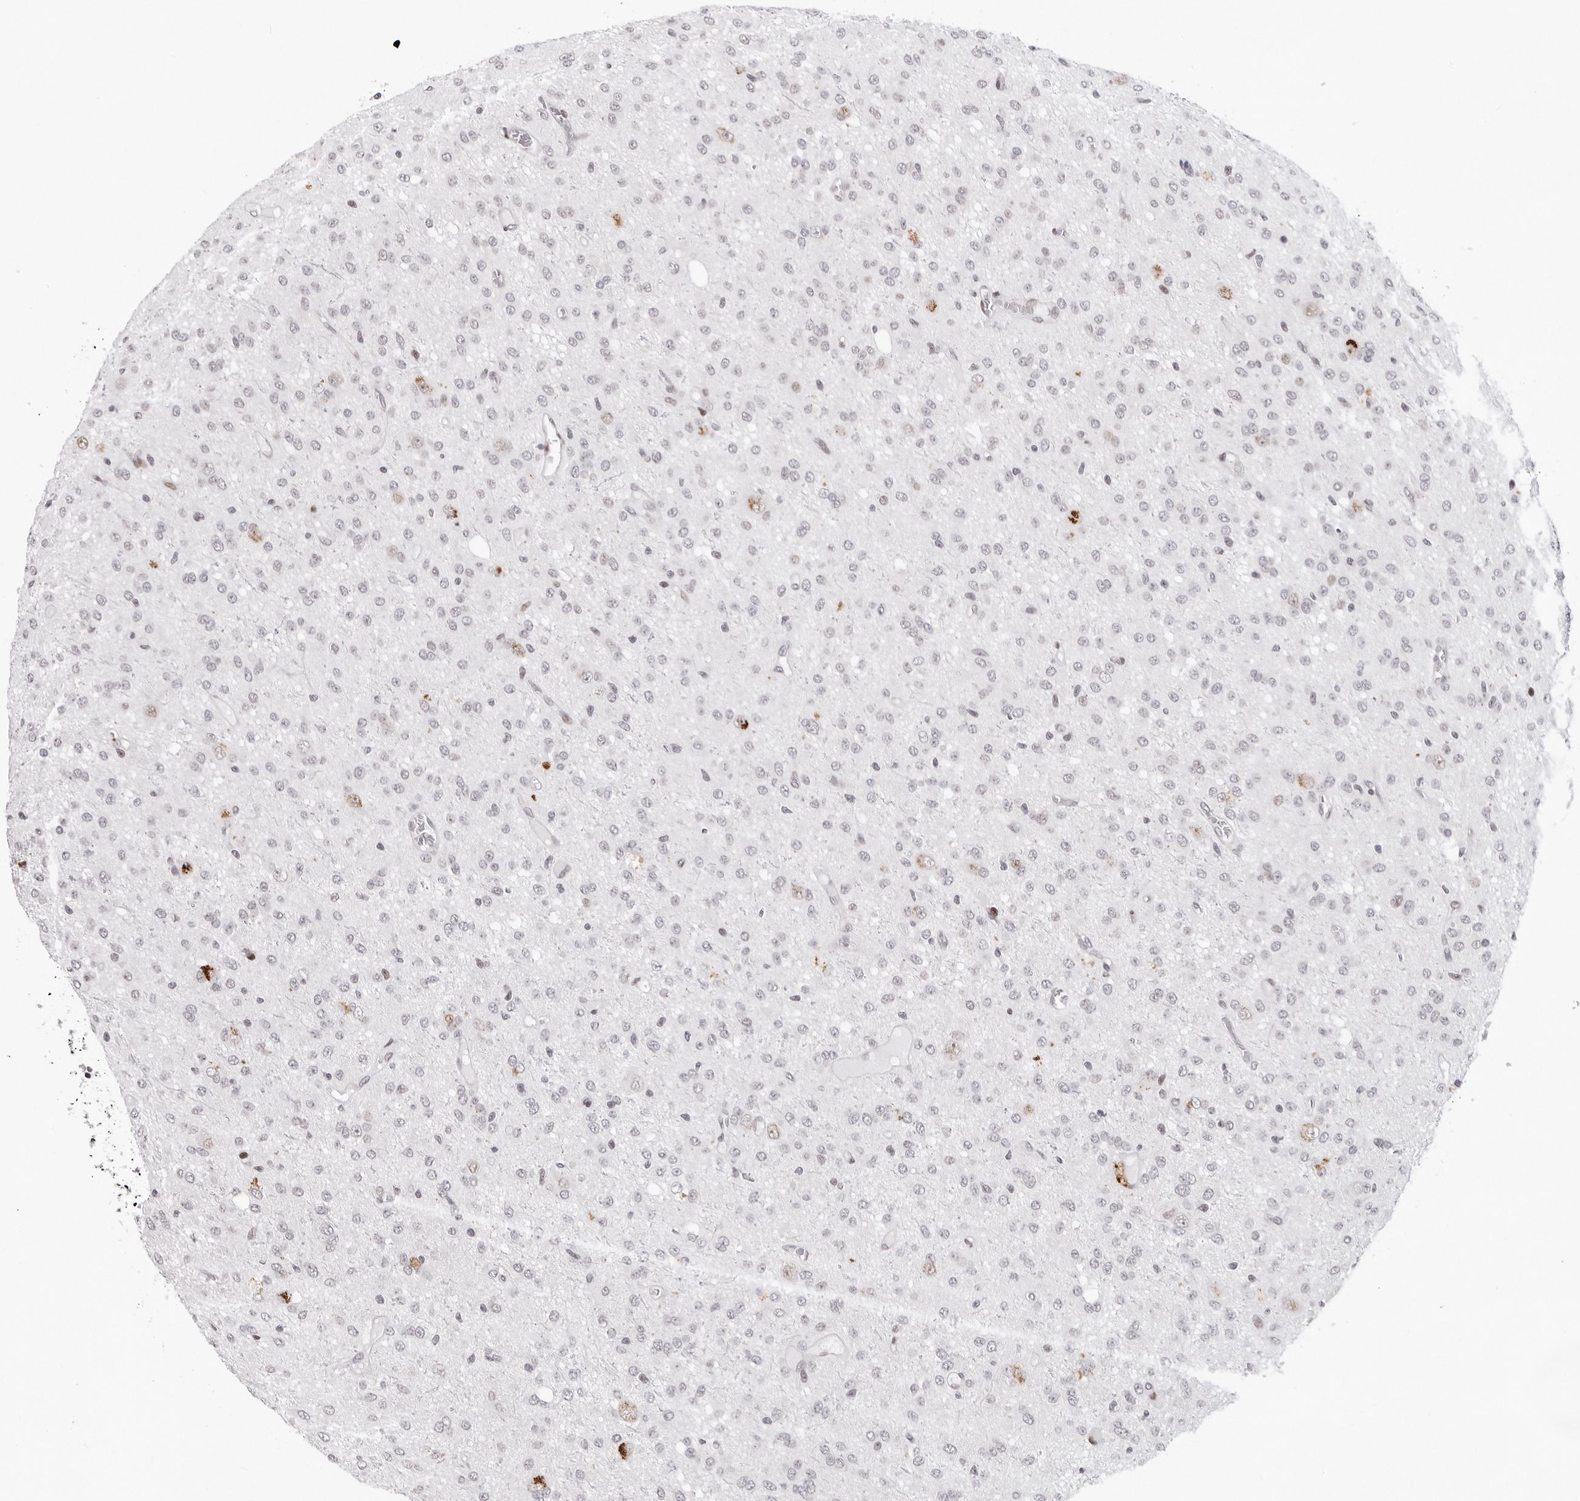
{"staining": {"intensity": "negative", "quantity": "none", "location": "none"}, "tissue": "glioma", "cell_type": "Tumor cells", "image_type": "cancer", "snomed": [{"axis": "morphology", "description": "Glioma, malignant, High grade"}, {"axis": "topography", "description": "Brain"}], "caption": "DAB (3,3'-diaminobenzidine) immunohistochemical staining of malignant glioma (high-grade) demonstrates no significant positivity in tumor cells.", "gene": "NTPCR", "patient": {"sex": "female", "age": 59}}